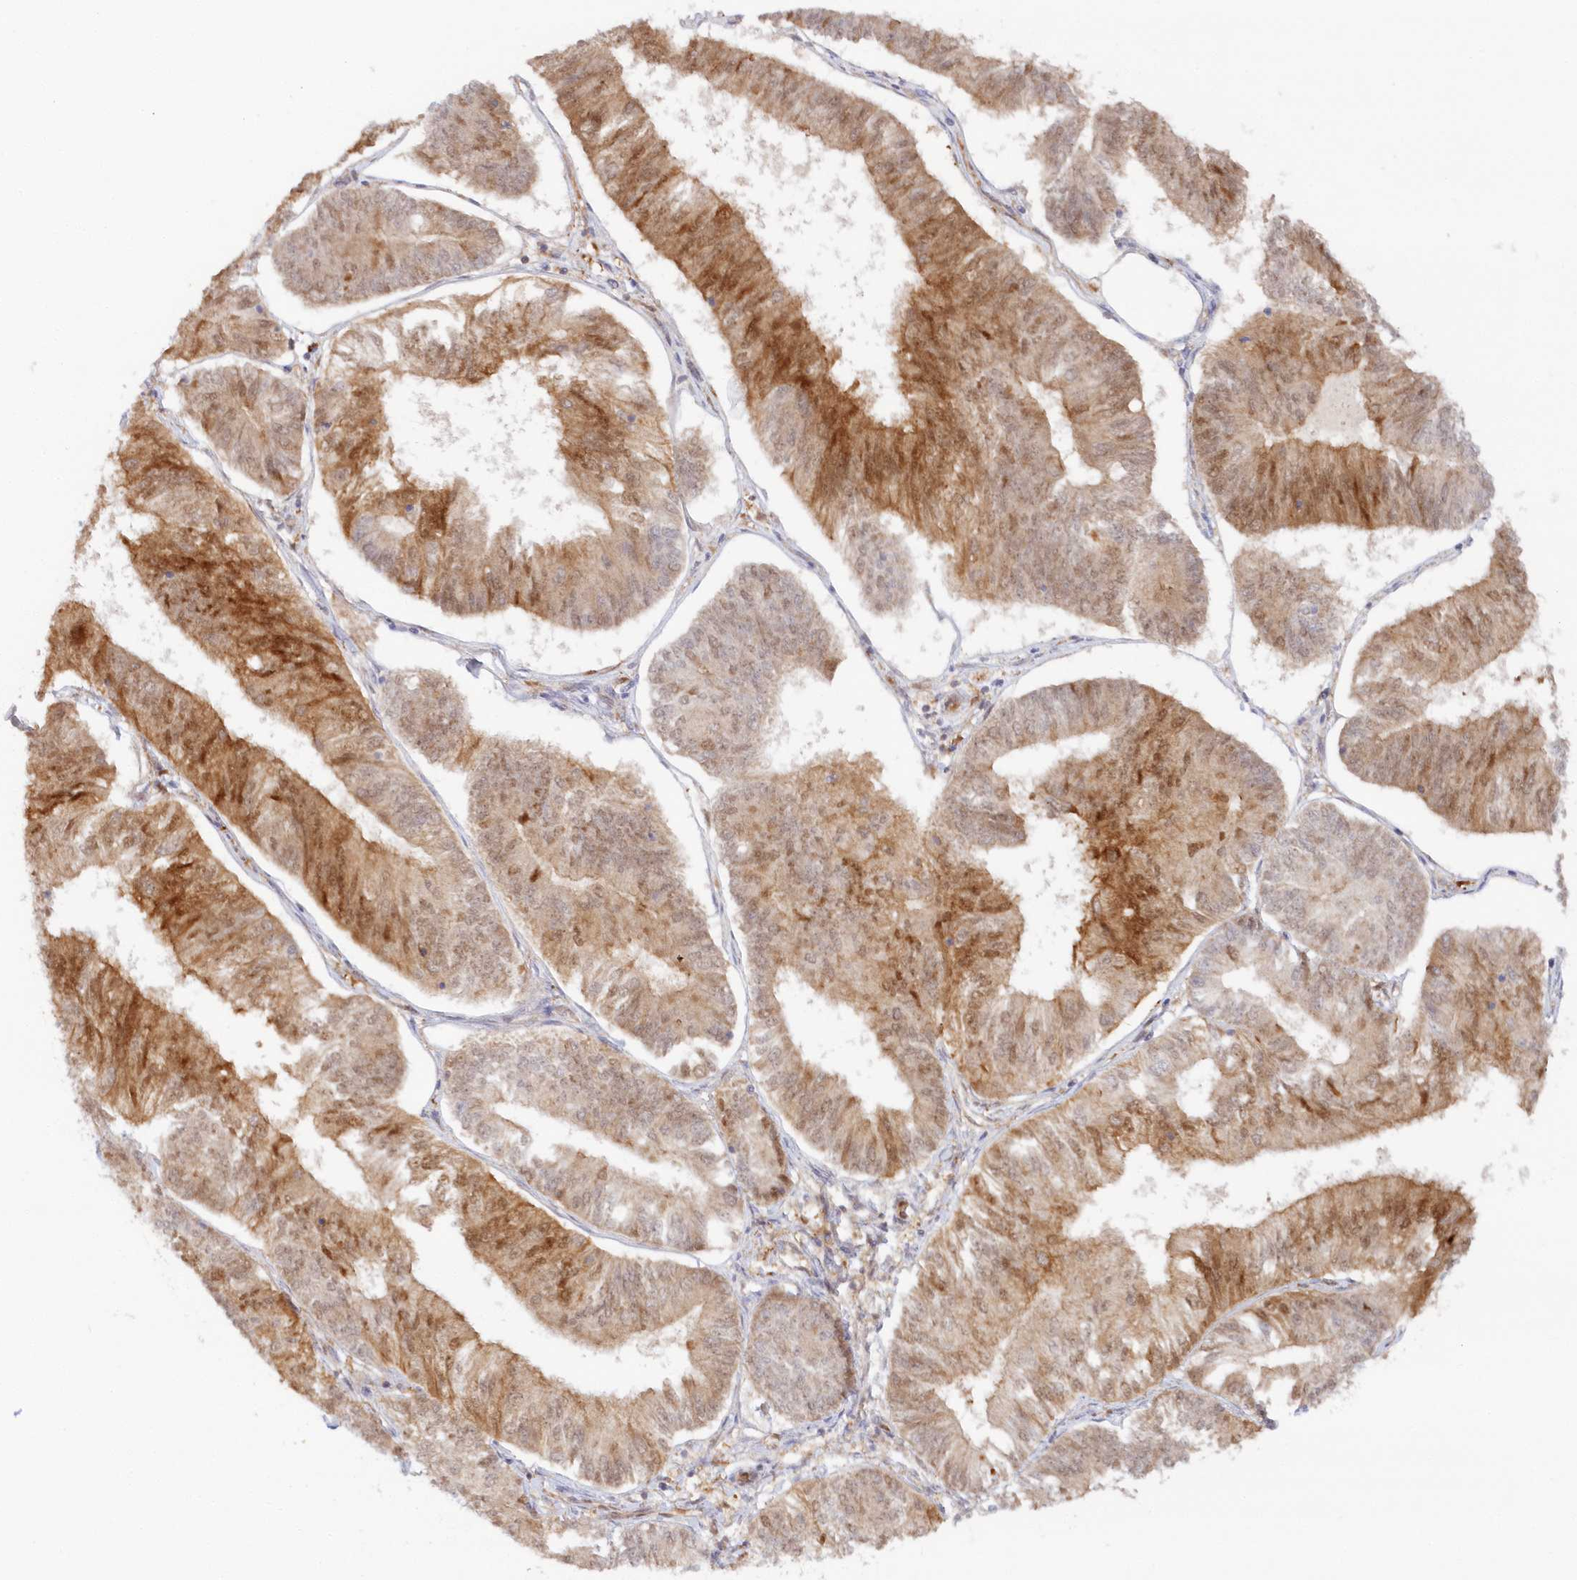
{"staining": {"intensity": "moderate", "quantity": "25%-75%", "location": "cytoplasmic/membranous"}, "tissue": "endometrial cancer", "cell_type": "Tumor cells", "image_type": "cancer", "snomed": [{"axis": "morphology", "description": "Adenocarcinoma, NOS"}, {"axis": "topography", "description": "Endometrium"}], "caption": "The micrograph demonstrates a brown stain indicating the presence of a protein in the cytoplasmic/membranous of tumor cells in adenocarcinoma (endometrial). (Brightfield microscopy of DAB IHC at high magnification).", "gene": "GBE1", "patient": {"sex": "female", "age": 58}}